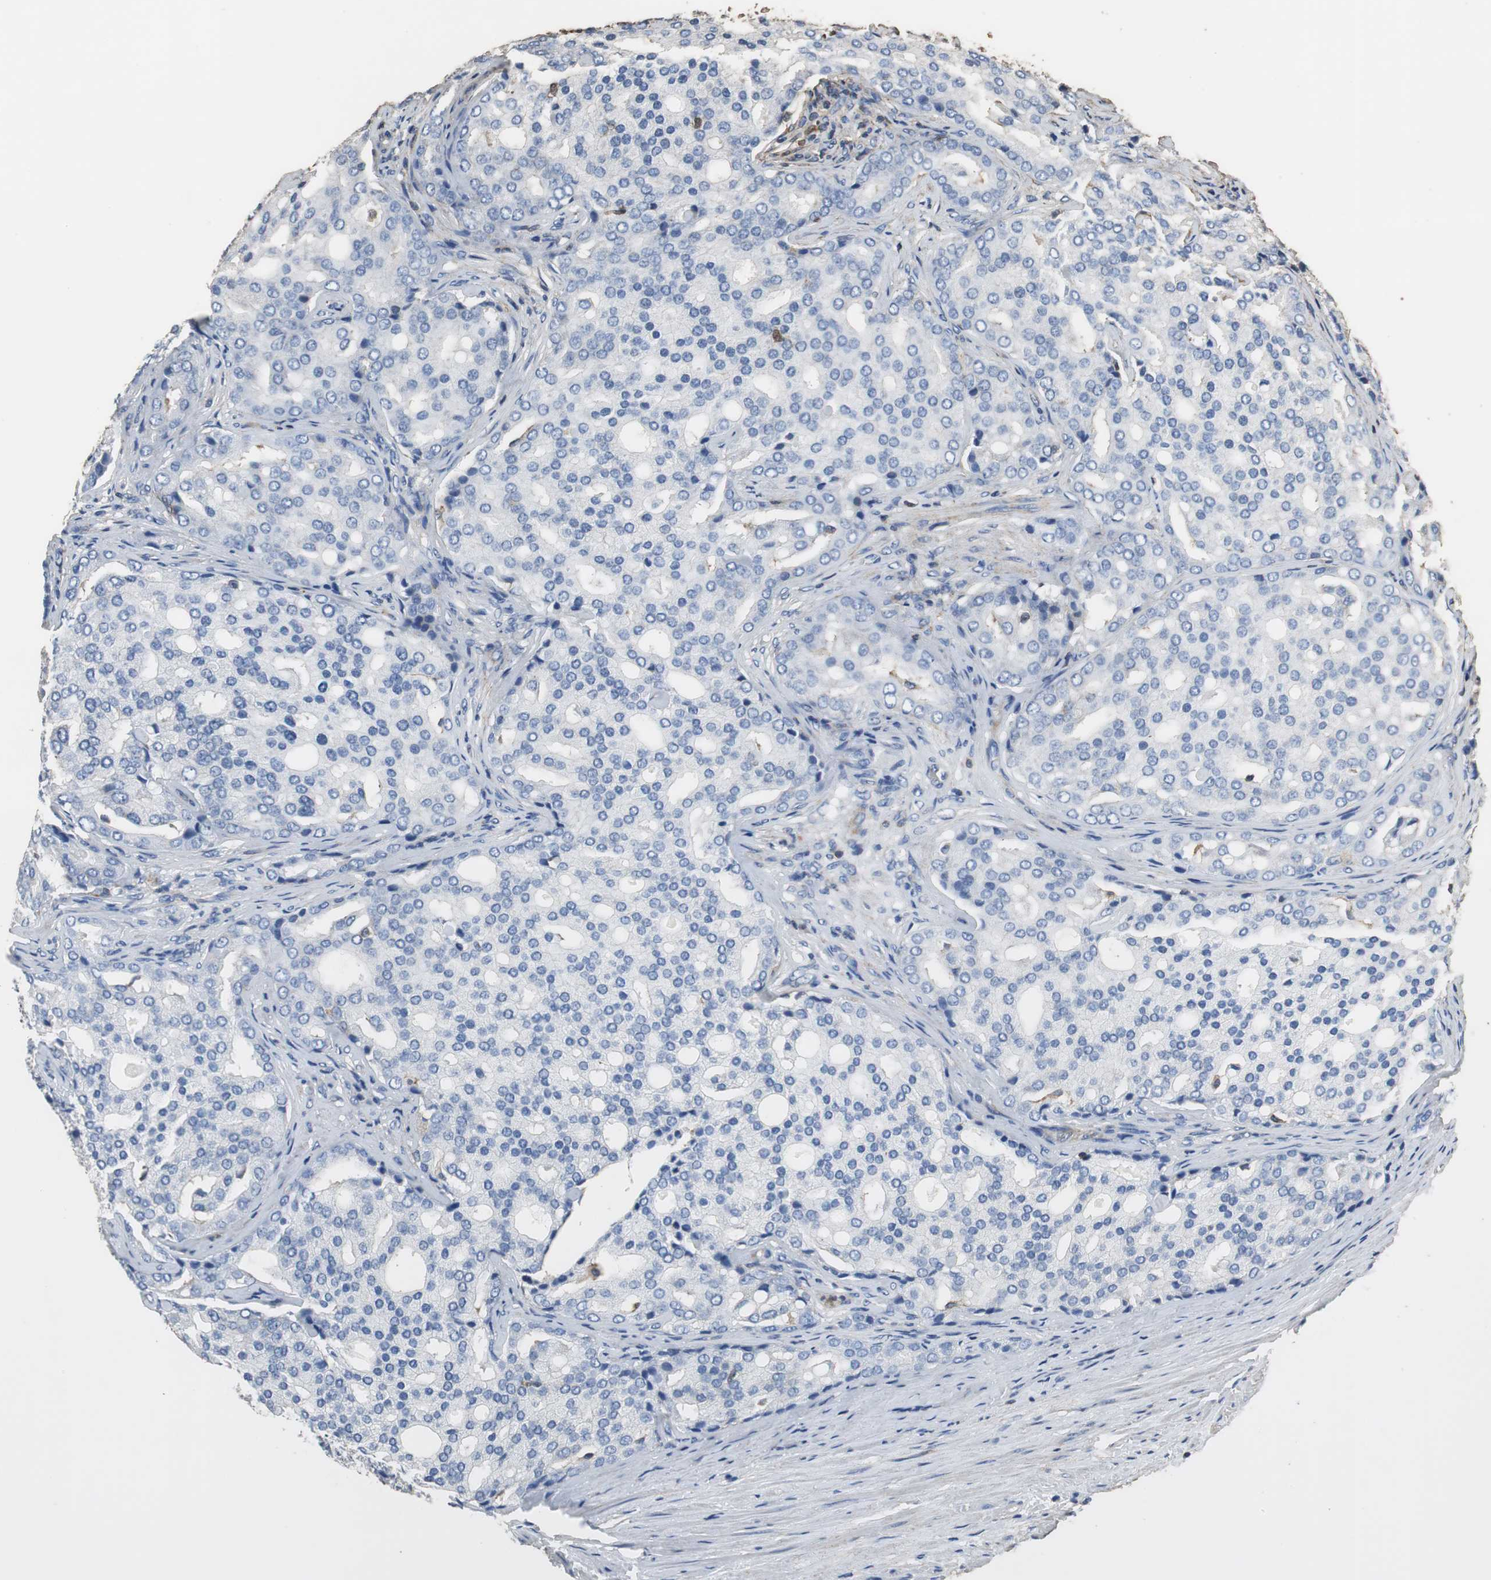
{"staining": {"intensity": "negative", "quantity": "none", "location": "none"}, "tissue": "prostate cancer", "cell_type": "Tumor cells", "image_type": "cancer", "snomed": [{"axis": "morphology", "description": "Adenocarcinoma, High grade"}, {"axis": "topography", "description": "Prostate"}], "caption": "Immunohistochemistry of prostate cancer (adenocarcinoma (high-grade)) exhibits no staining in tumor cells.", "gene": "PRKRA", "patient": {"sex": "male", "age": 64}}